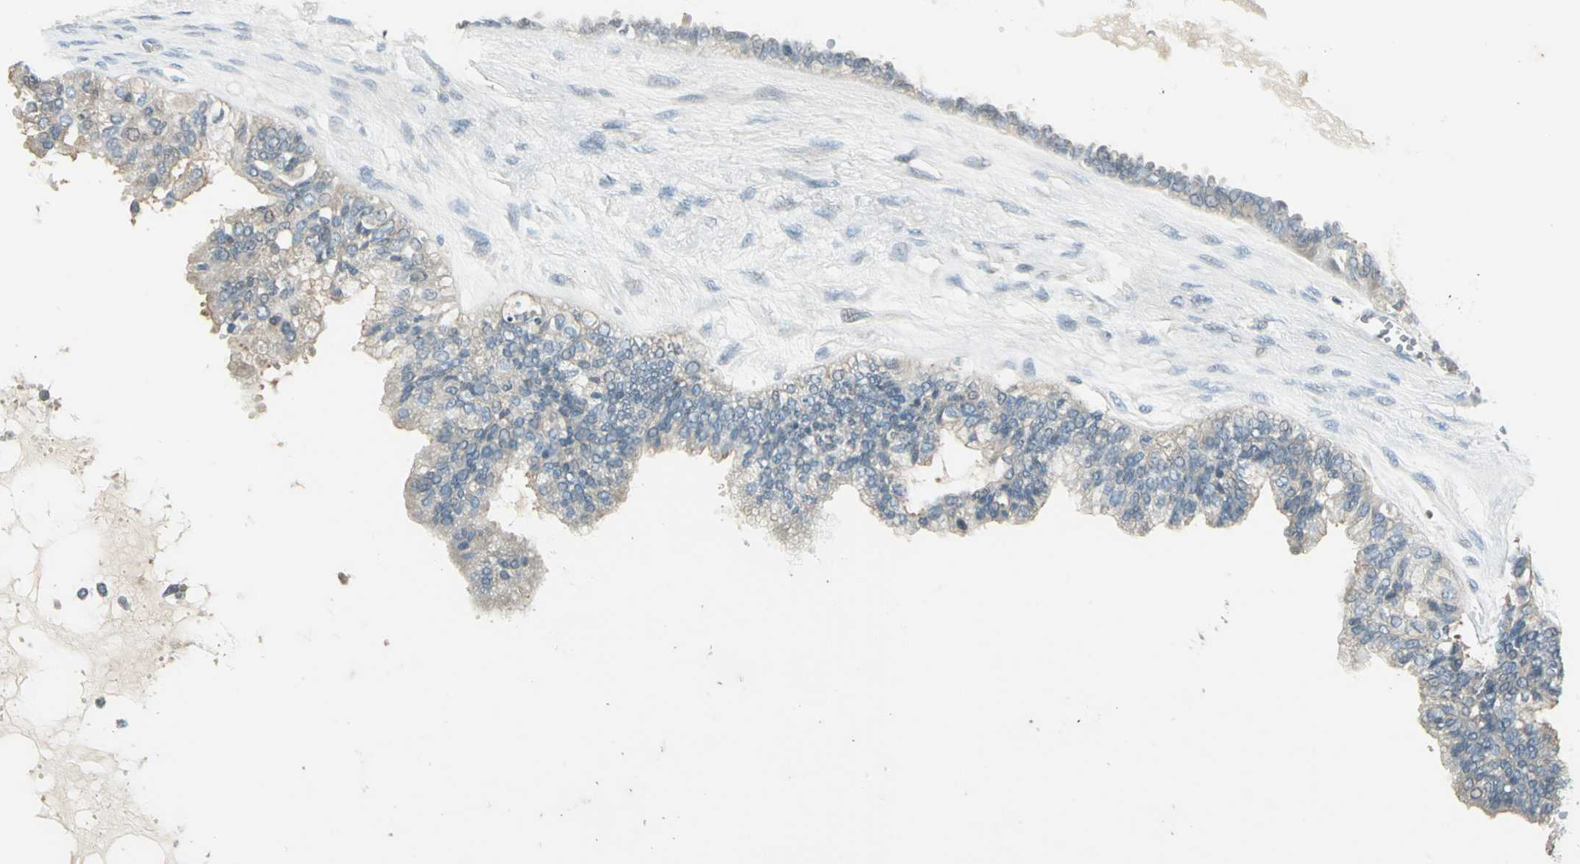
{"staining": {"intensity": "weak", "quantity": "25%-75%", "location": "cytoplasmic/membranous"}, "tissue": "ovarian cancer", "cell_type": "Tumor cells", "image_type": "cancer", "snomed": [{"axis": "morphology", "description": "Carcinoma, NOS"}, {"axis": "morphology", "description": "Carcinoma, endometroid"}, {"axis": "topography", "description": "Ovary"}], "caption": "Weak cytoplasmic/membranous positivity for a protein is appreciated in about 25%-75% of tumor cells of ovarian cancer (carcinoma) using IHC.", "gene": "RAPGEF1", "patient": {"sex": "female", "age": 50}}